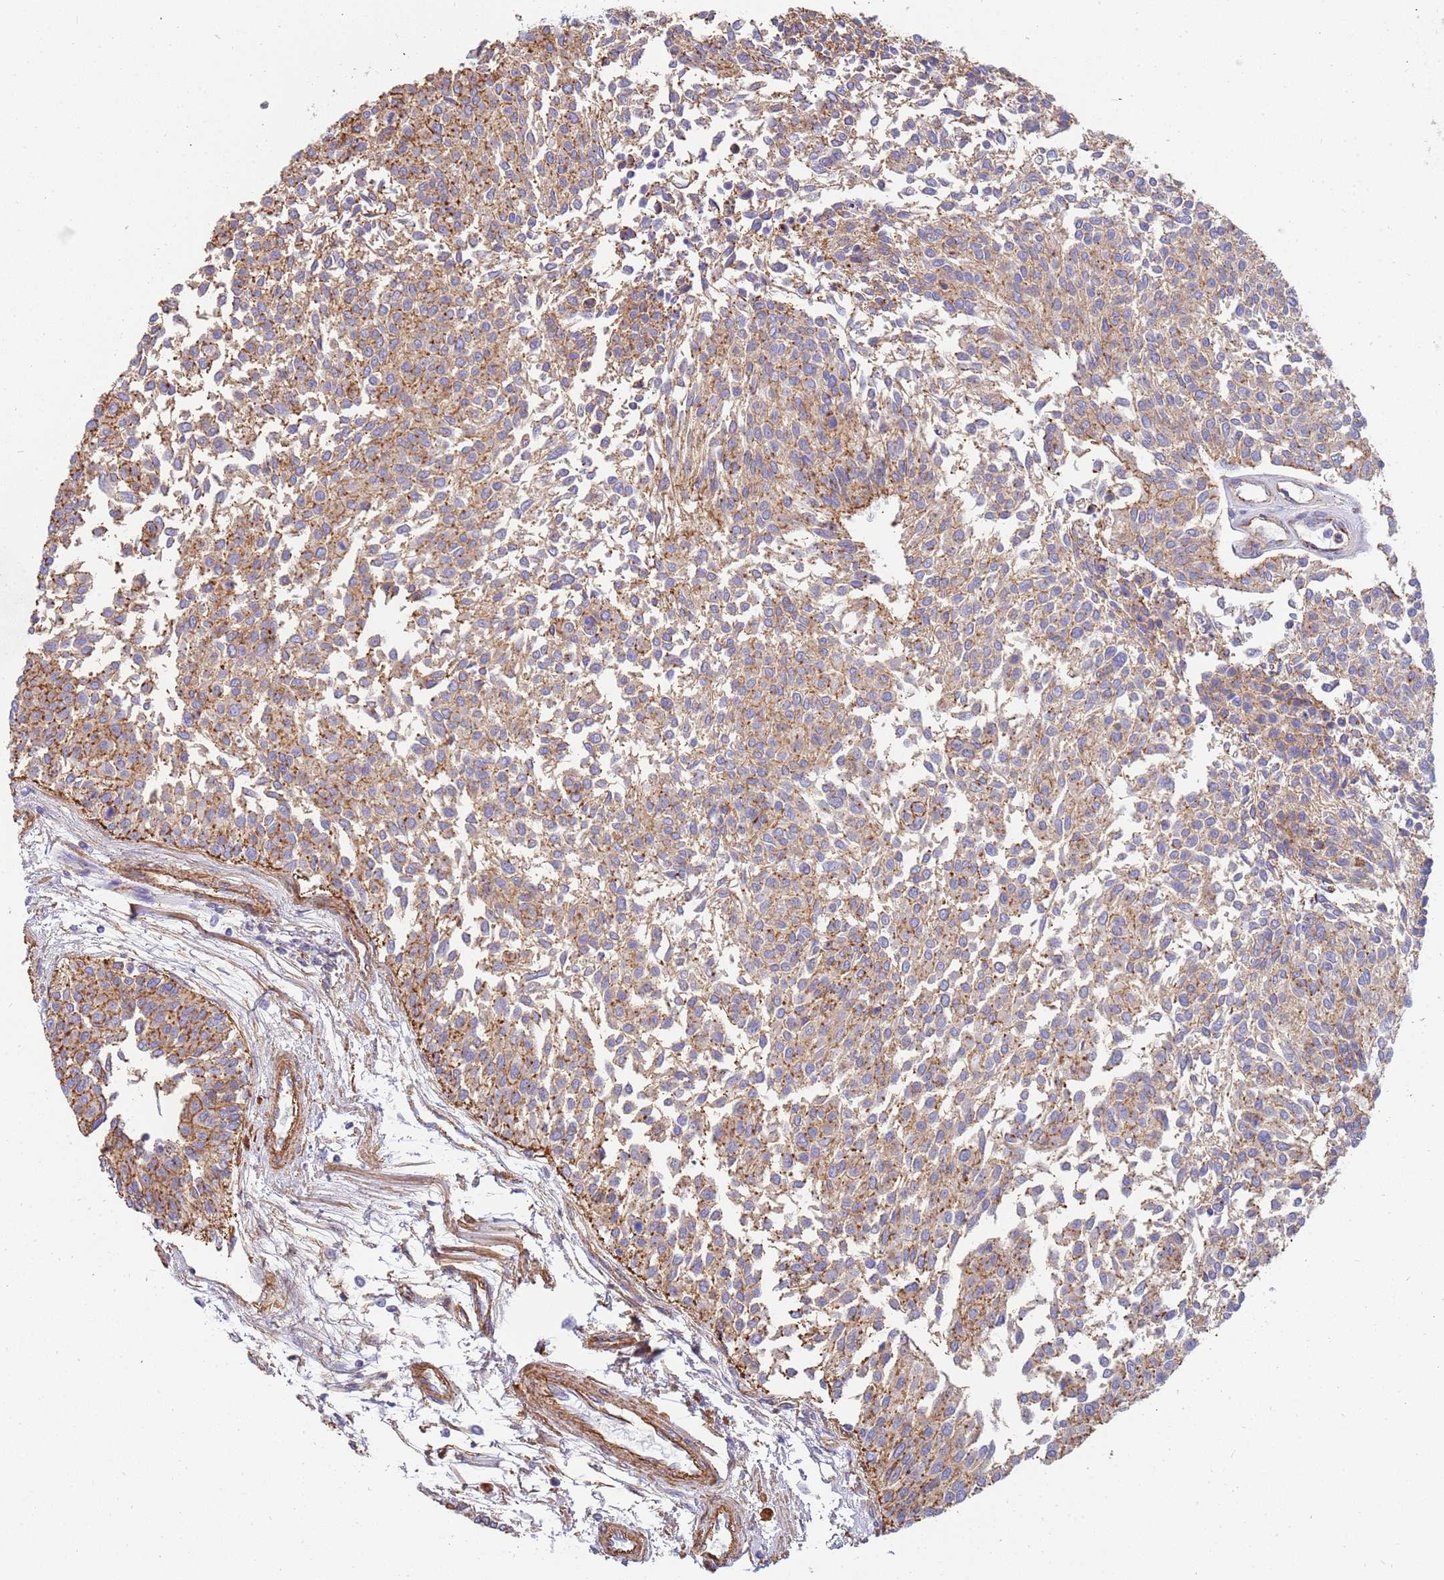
{"staining": {"intensity": "weak", "quantity": ">75%", "location": "cytoplasmic/membranous"}, "tissue": "urothelial cancer", "cell_type": "Tumor cells", "image_type": "cancer", "snomed": [{"axis": "morphology", "description": "Urothelial carcinoma, NOS"}, {"axis": "topography", "description": "Urinary bladder"}], "caption": "The image shows staining of urothelial cancer, revealing weak cytoplasmic/membranous protein positivity (brown color) within tumor cells.", "gene": "GFRAL", "patient": {"sex": "male", "age": 55}}